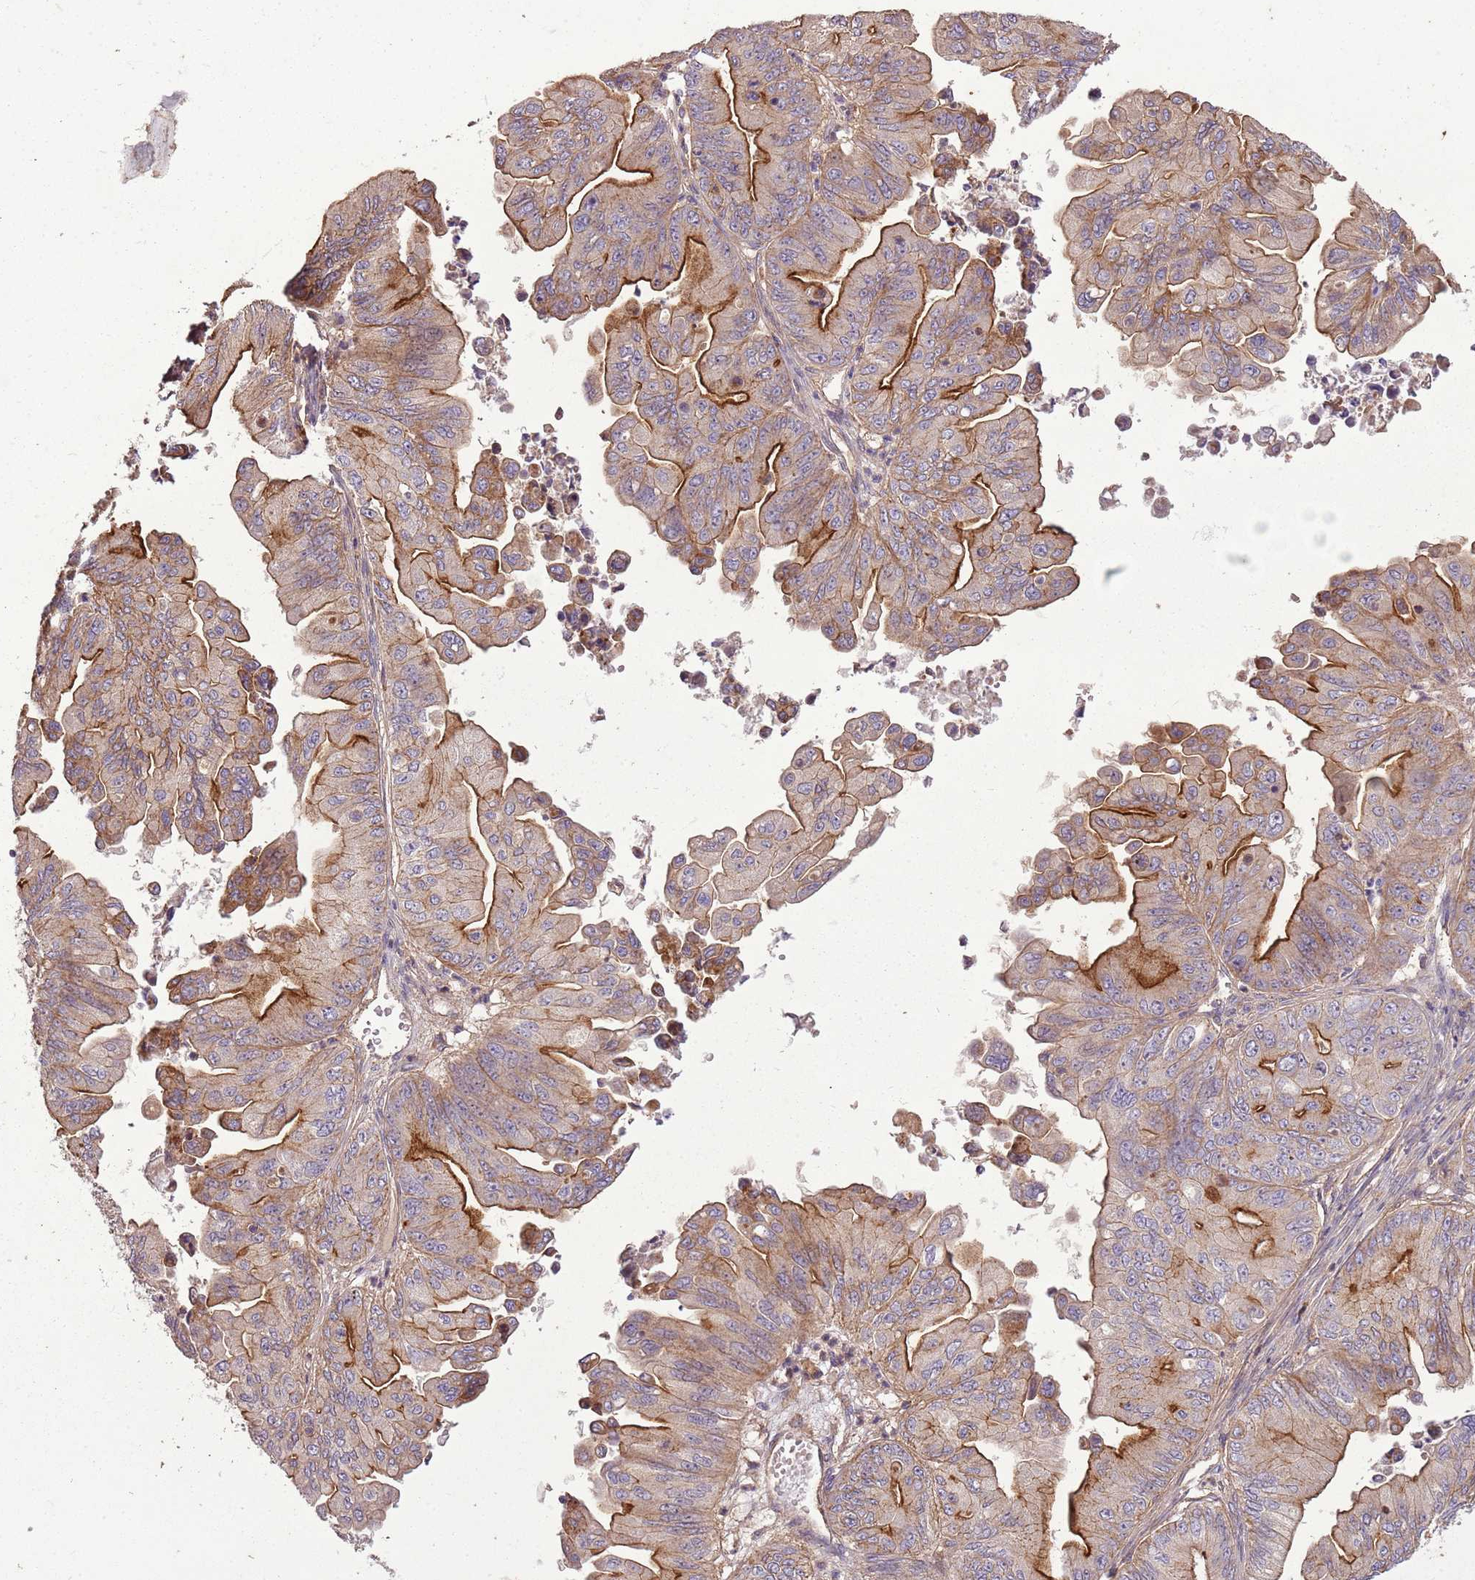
{"staining": {"intensity": "moderate", "quantity": ">75%", "location": "cytoplasmic/membranous"}, "tissue": "ovarian cancer", "cell_type": "Tumor cells", "image_type": "cancer", "snomed": [{"axis": "morphology", "description": "Cystadenocarcinoma, mucinous, NOS"}, {"axis": "topography", "description": "Ovary"}], "caption": "Protein staining by immunohistochemistry shows moderate cytoplasmic/membranous expression in about >75% of tumor cells in mucinous cystadenocarcinoma (ovarian).", "gene": "ANKRD24", "patient": {"sex": "female", "age": 71}}